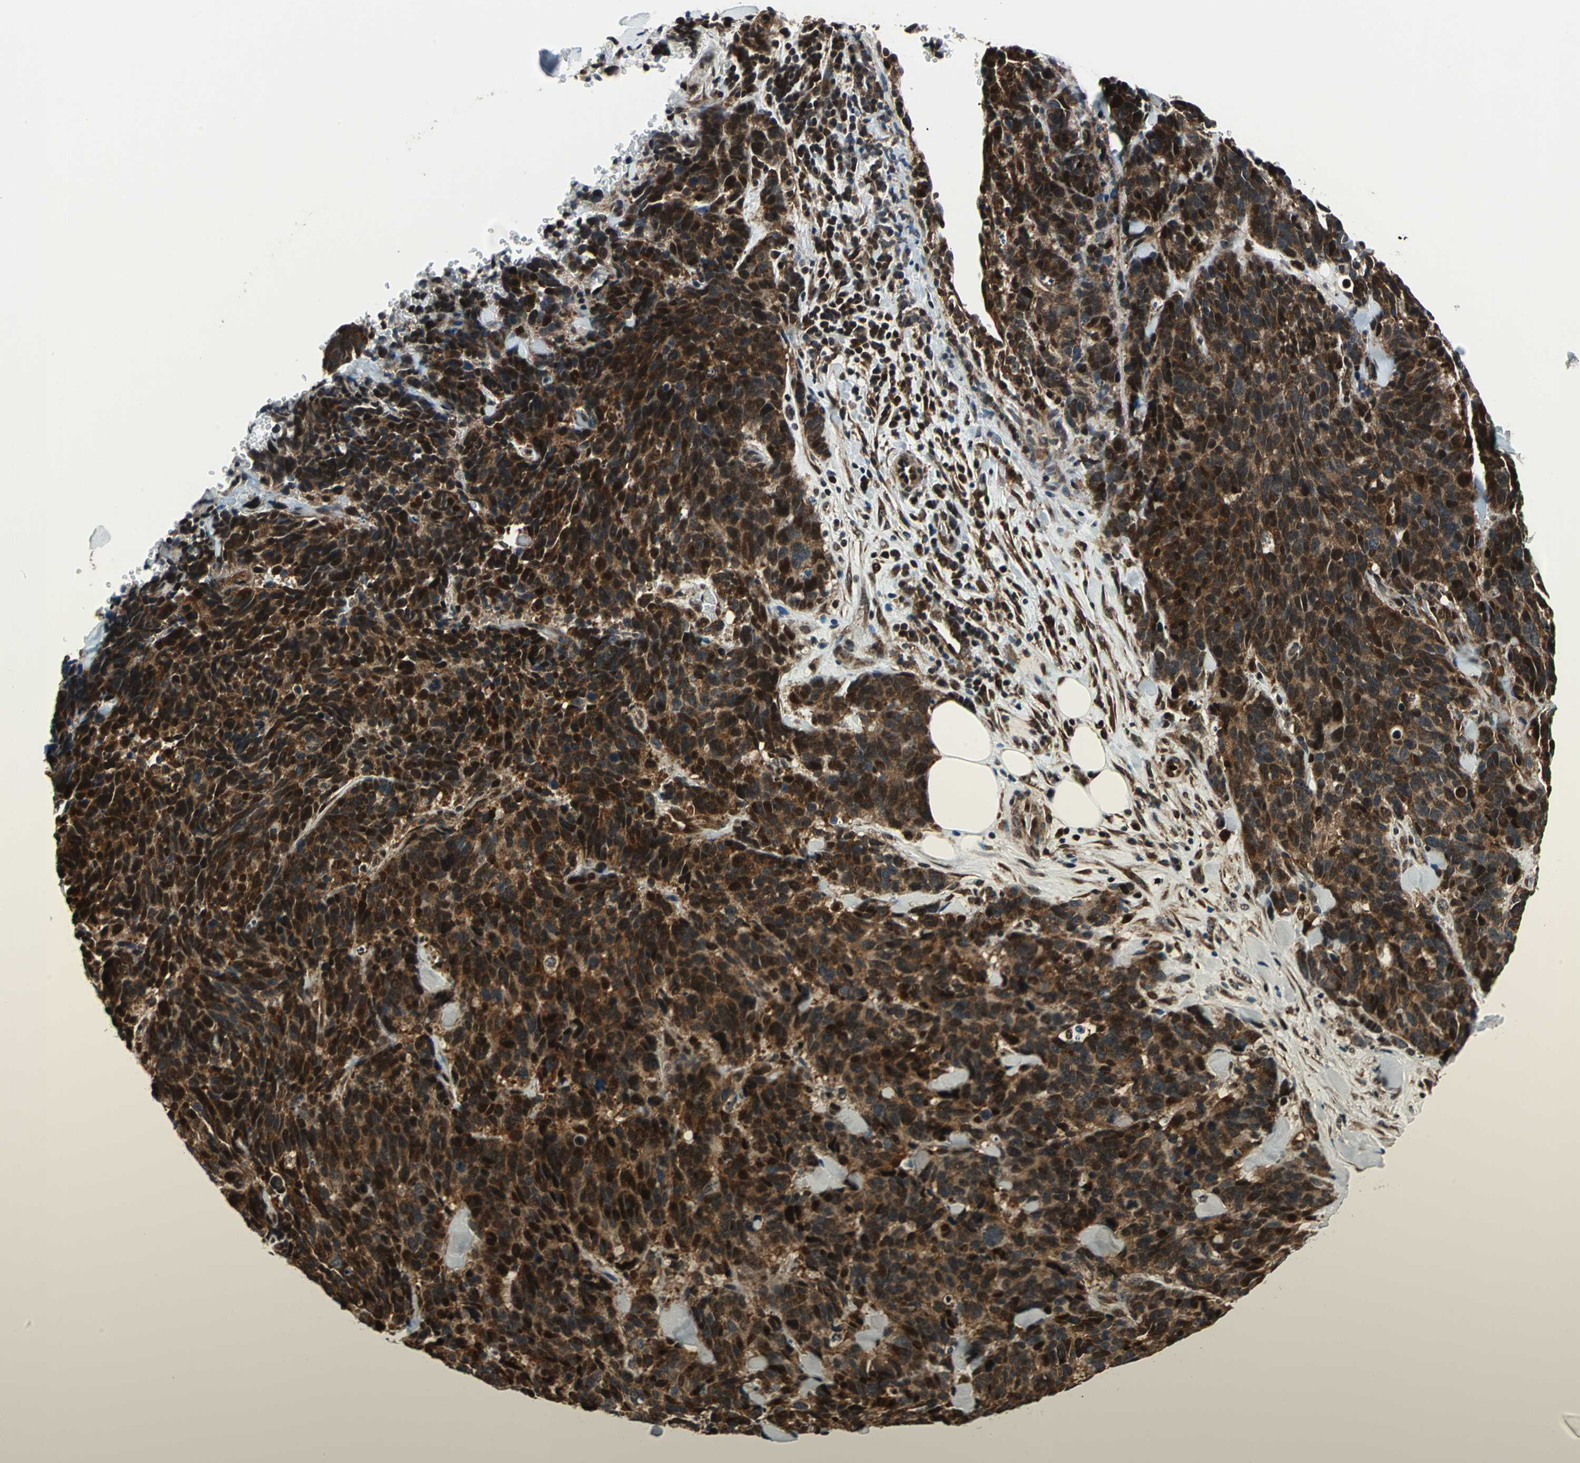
{"staining": {"intensity": "strong", "quantity": ">75%", "location": "cytoplasmic/membranous,nuclear"}, "tissue": "lung cancer", "cell_type": "Tumor cells", "image_type": "cancer", "snomed": [{"axis": "morphology", "description": "Neoplasm, malignant, NOS"}, {"axis": "topography", "description": "Lung"}], "caption": "Immunohistochemical staining of lung cancer displays strong cytoplasmic/membranous and nuclear protein positivity in approximately >75% of tumor cells.", "gene": "AATF", "patient": {"sex": "female", "age": 58}}